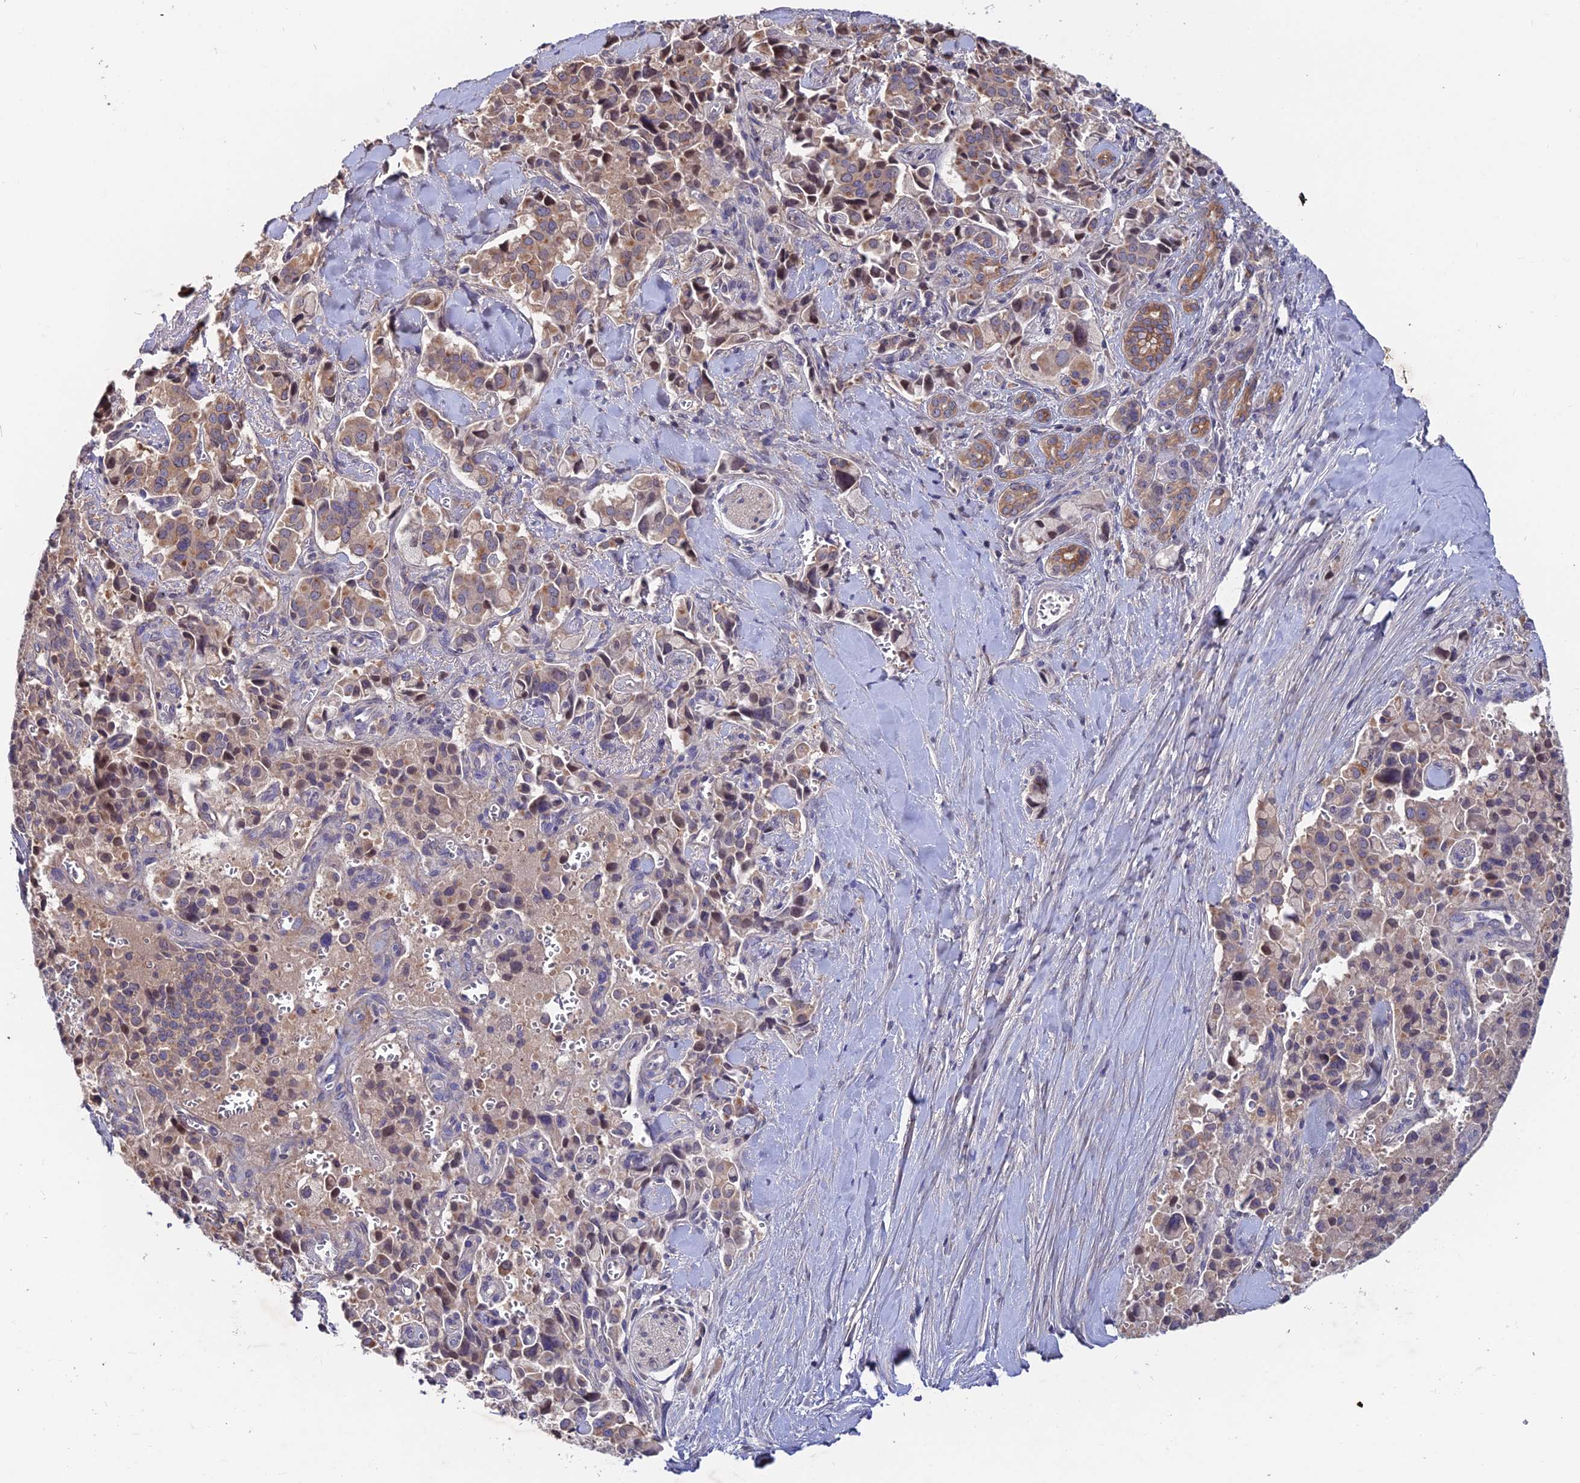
{"staining": {"intensity": "moderate", "quantity": "25%-75%", "location": "cytoplasmic/membranous,nuclear"}, "tissue": "pancreatic cancer", "cell_type": "Tumor cells", "image_type": "cancer", "snomed": [{"axis": "morphology", "description": "Adenocarcinoma, NOS"}, {"axis": "topography", "description": "Pancreas"}], "caption": "Protein analysis of pancreatic cancer (adenocarcinoma) tissue demonstrates moderate cytoplasmic/membranous and nuclear positivity in approximately 25%-75% of tumor cells.", "gene": "INPP4A", "patient": {"sex": "male", "age": 65}}